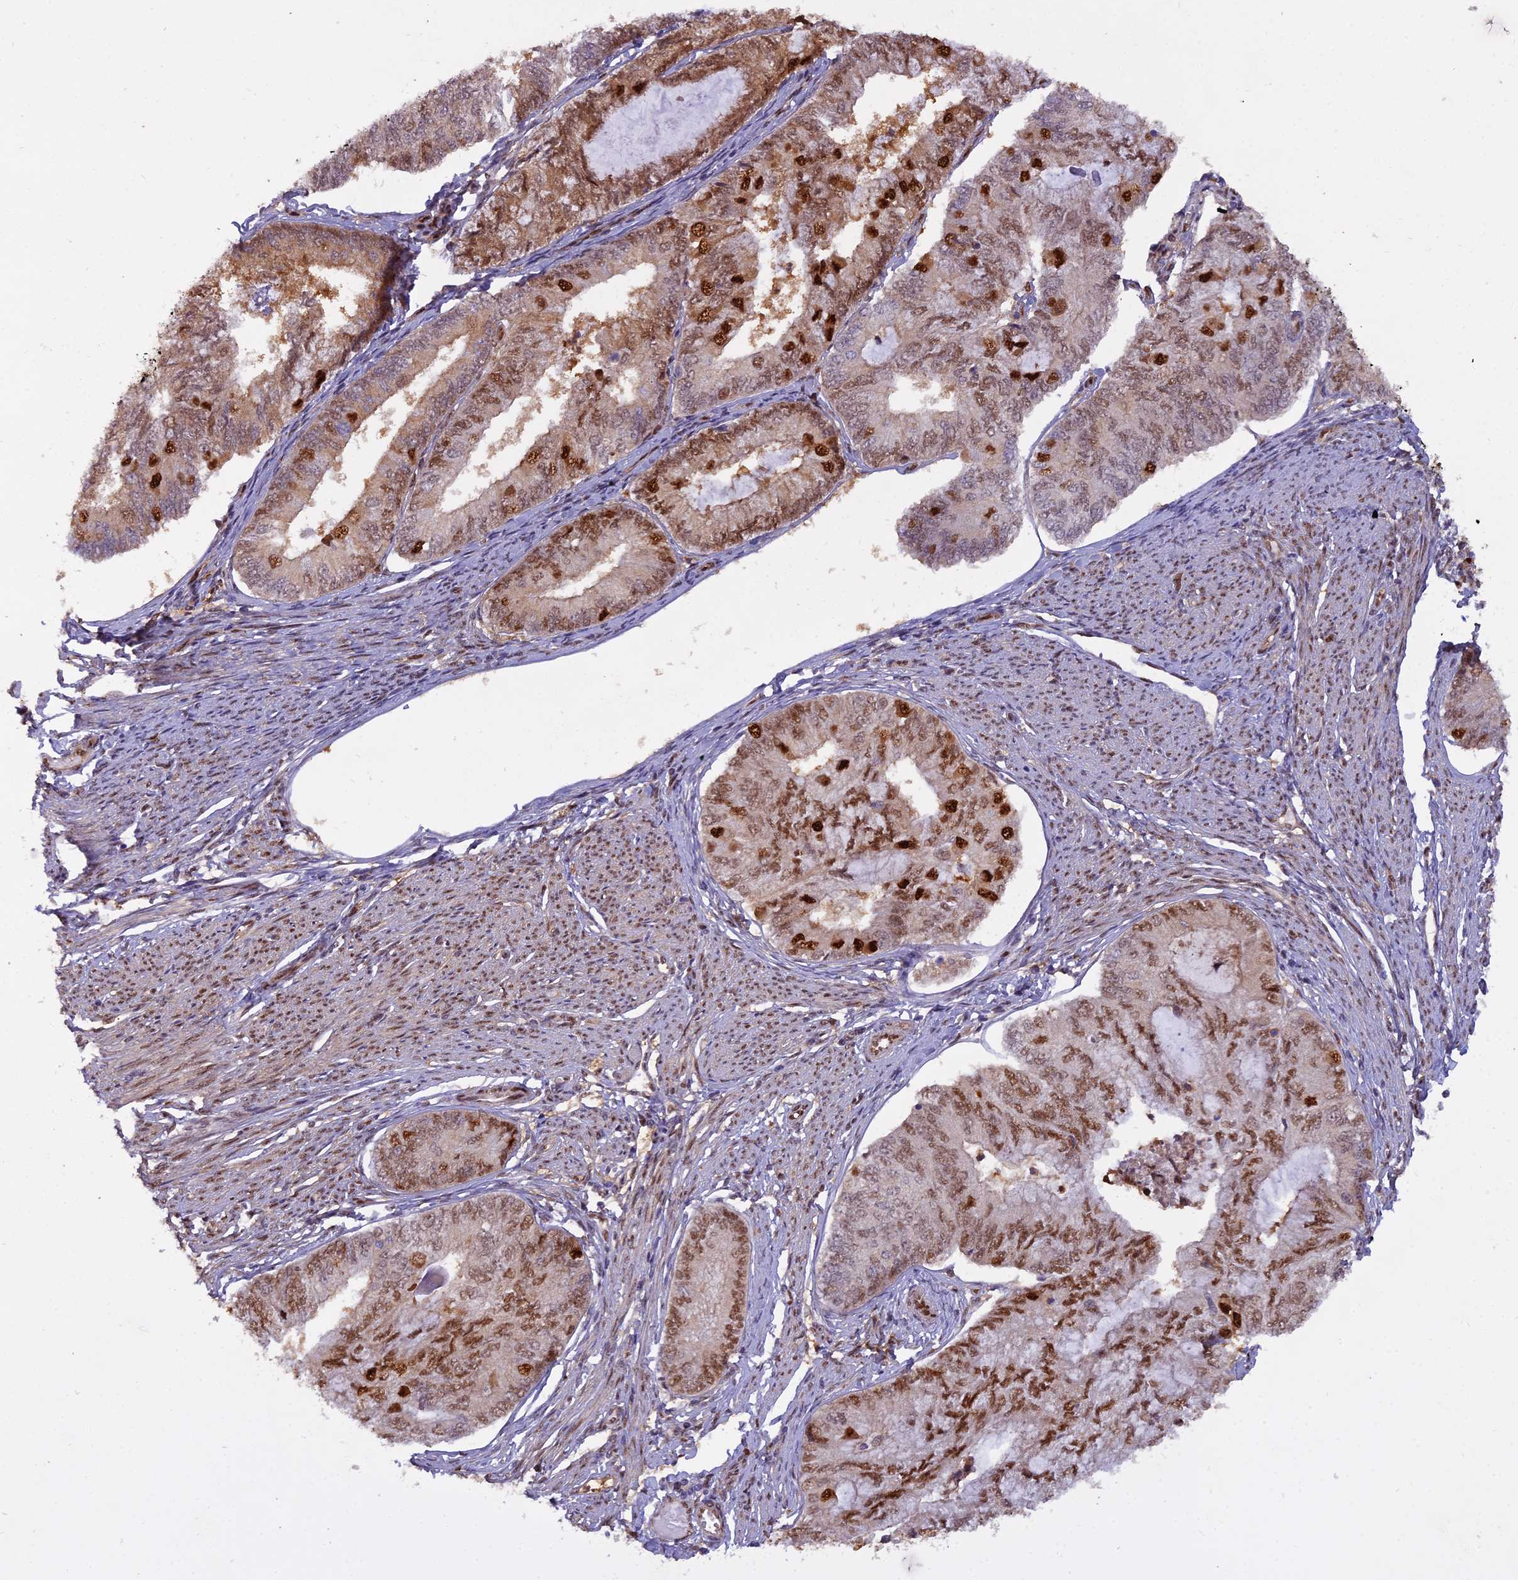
{"staining": {"intensity": "moderate", "quantity": ">75%", "location": "nuclear"}, "tissue": "endometrial cancer", "cell_type": "Tumor cells", "image_type": "cancer", "snomed": [{"axis": "morphology", "description": "Adenocarcinoma, NOS"}, {"axis": "topography", "description": "Endometrium"}], "caption": "Protein analysis of adenocarcinoma (endometrial) tissue demonstrates moderate nuclear expression in about >75% of tumor cells.", "gene": "NPEPL1", "patient": {"sex": "female", "age": 68}}